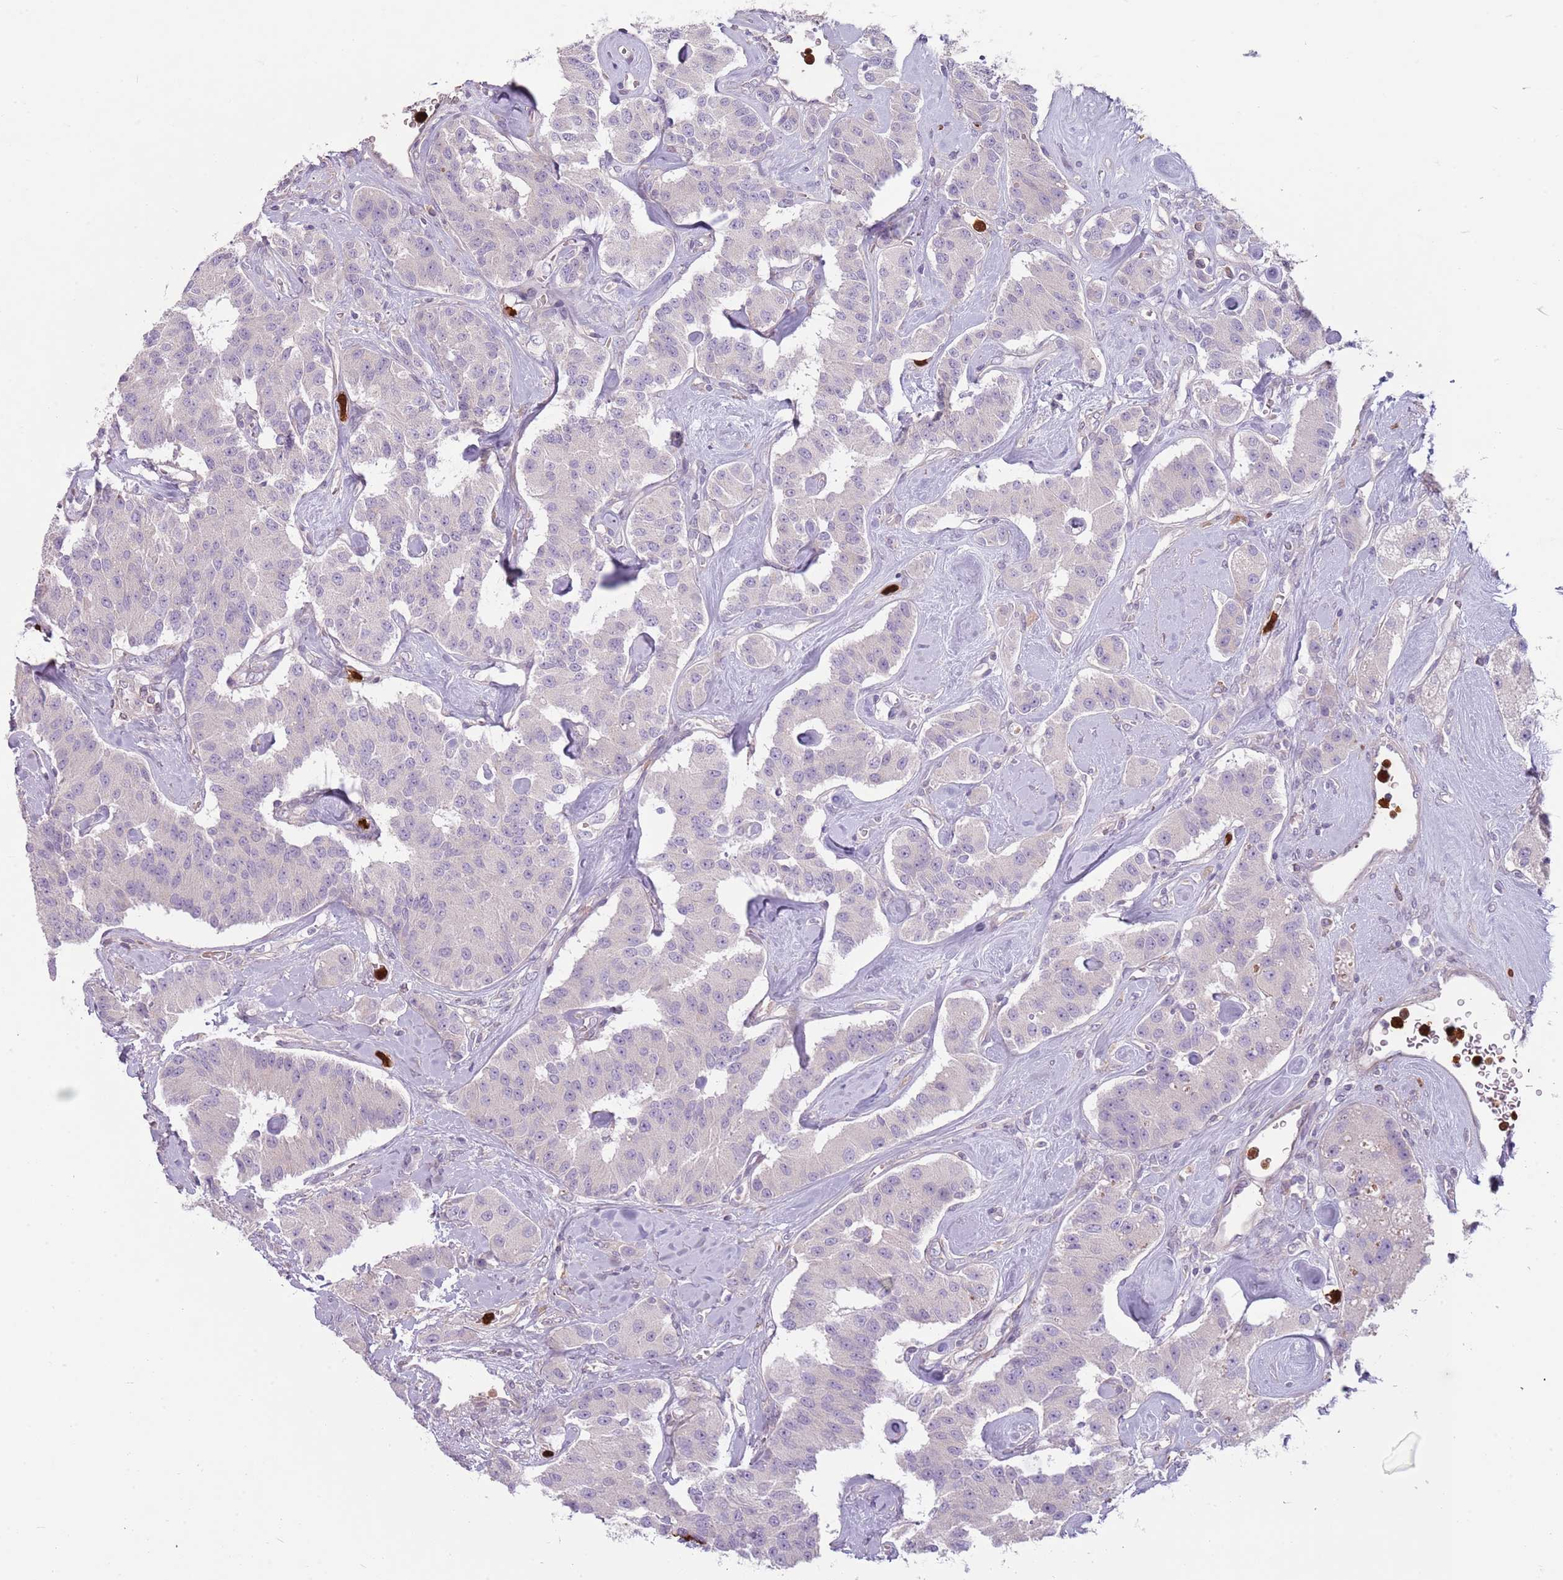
{"staining": {"intensity": "negative", "quantity": "none", "location": "none"}, "tissue": "carcinoid", "cell_type": "Tumor cells", "image_type": "cancer", "snomed": [{"axis": "morphology", "description": "Carcinoid, malignant, NOS"}, {"axis": "topography", "description": "Pancreas"}], "caption": "Immunohistochemical staining of human carcinoid shows no significant positivity in tumor cells.", "gene": "SPAG4", "patient": {"sex": "male", "age": 41}}